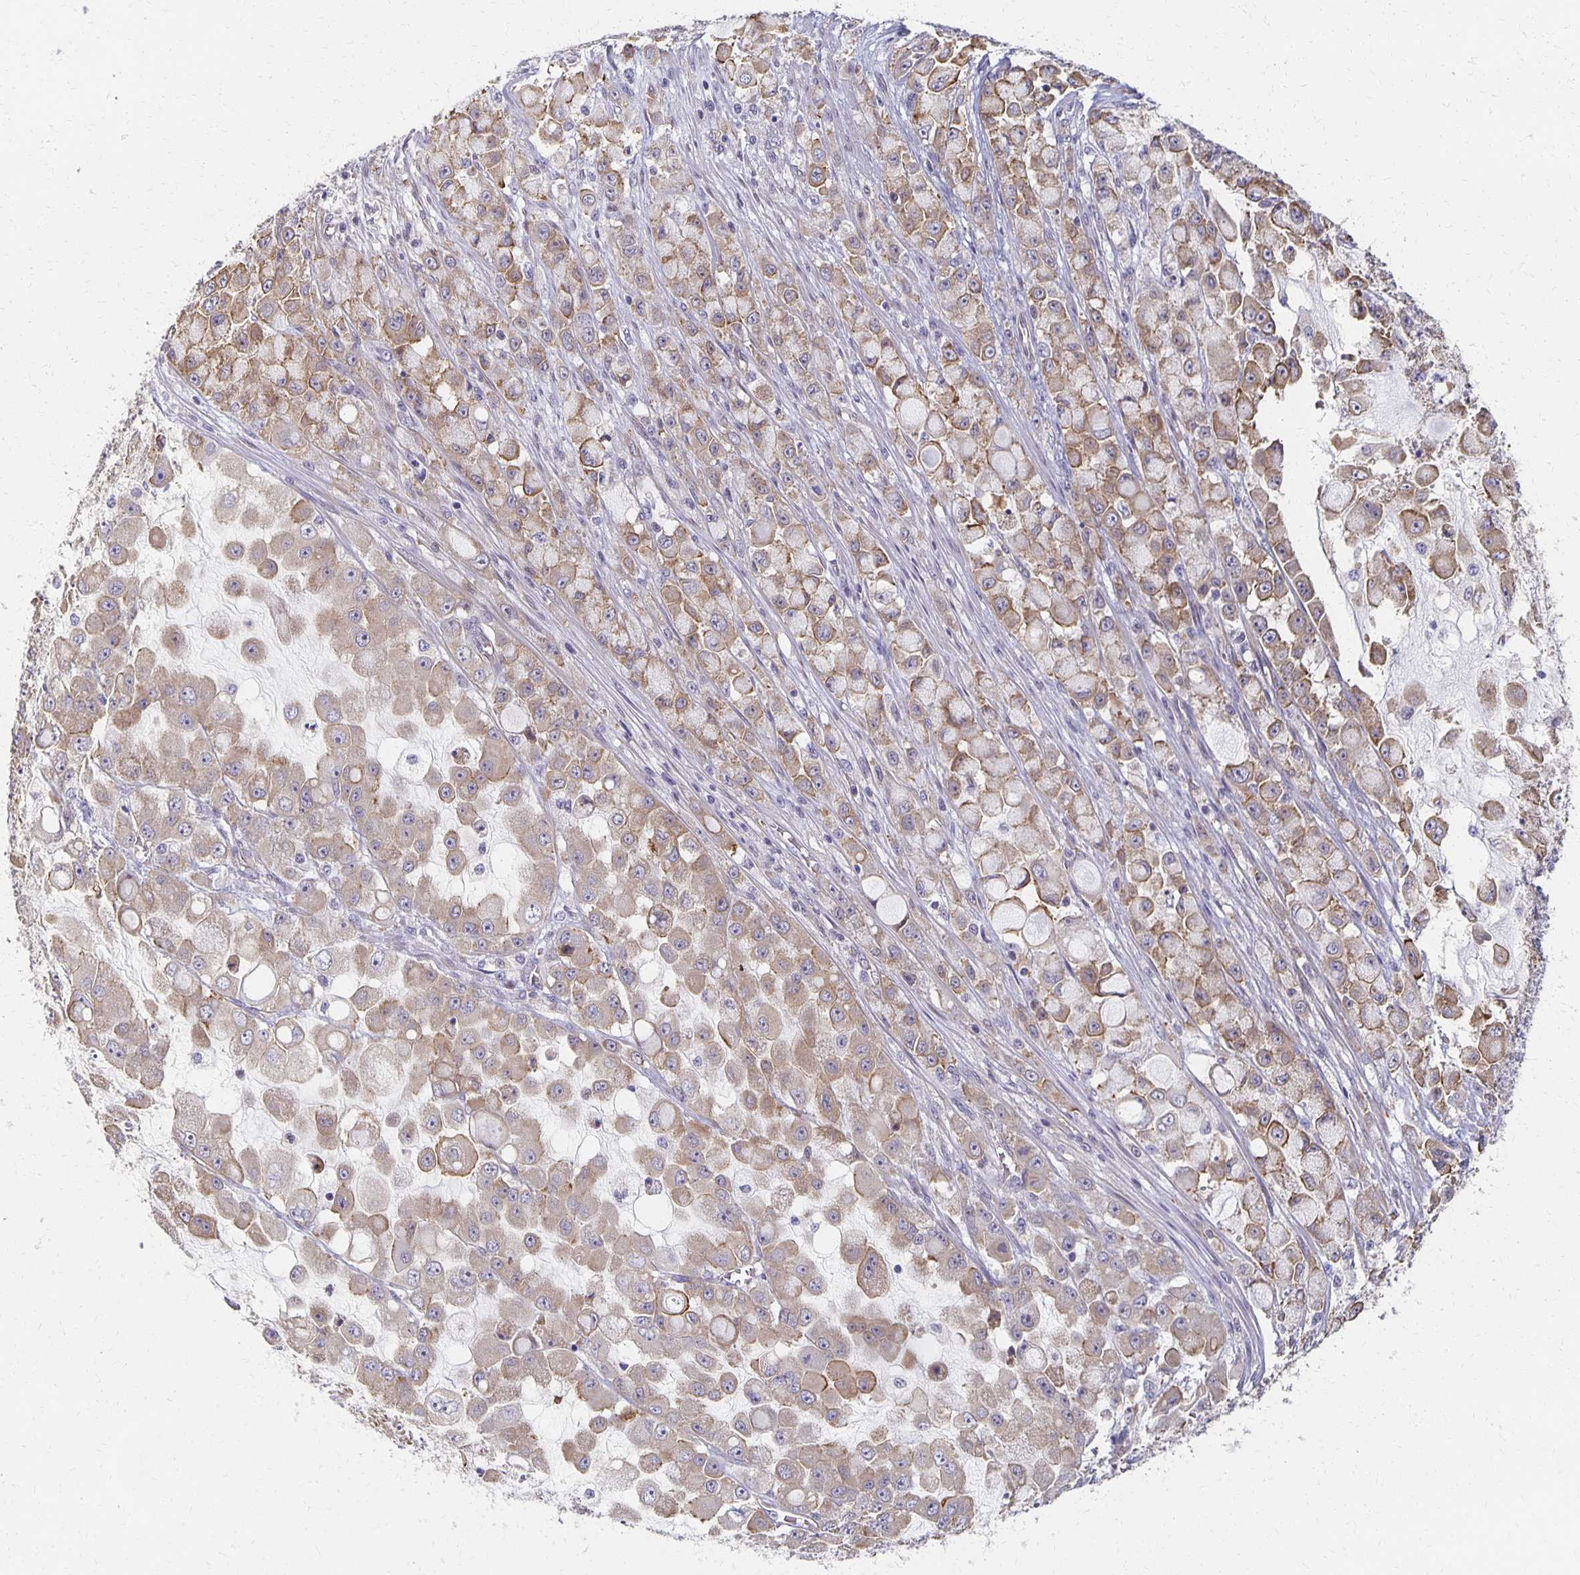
{"staining": {"intensity": "weak", "quantity": ">75%", "location": "cytoplasmic/membranous"}, "tissue": "stomach cancer", "cell_type": "Tumor cells", "image_type": "cancer", "snomed": [{"axis": "morphology", "description": "Adenocarcinoma, NOS"}, {"axis": "topography", "description": "Stomach"}], "caption": "Human stomach adenocarcinoma stained with a protein marker demonstrates weak staining in tumor cells.", "gene": "SORL1", "patient": {"sex": "female", "age": 76}}